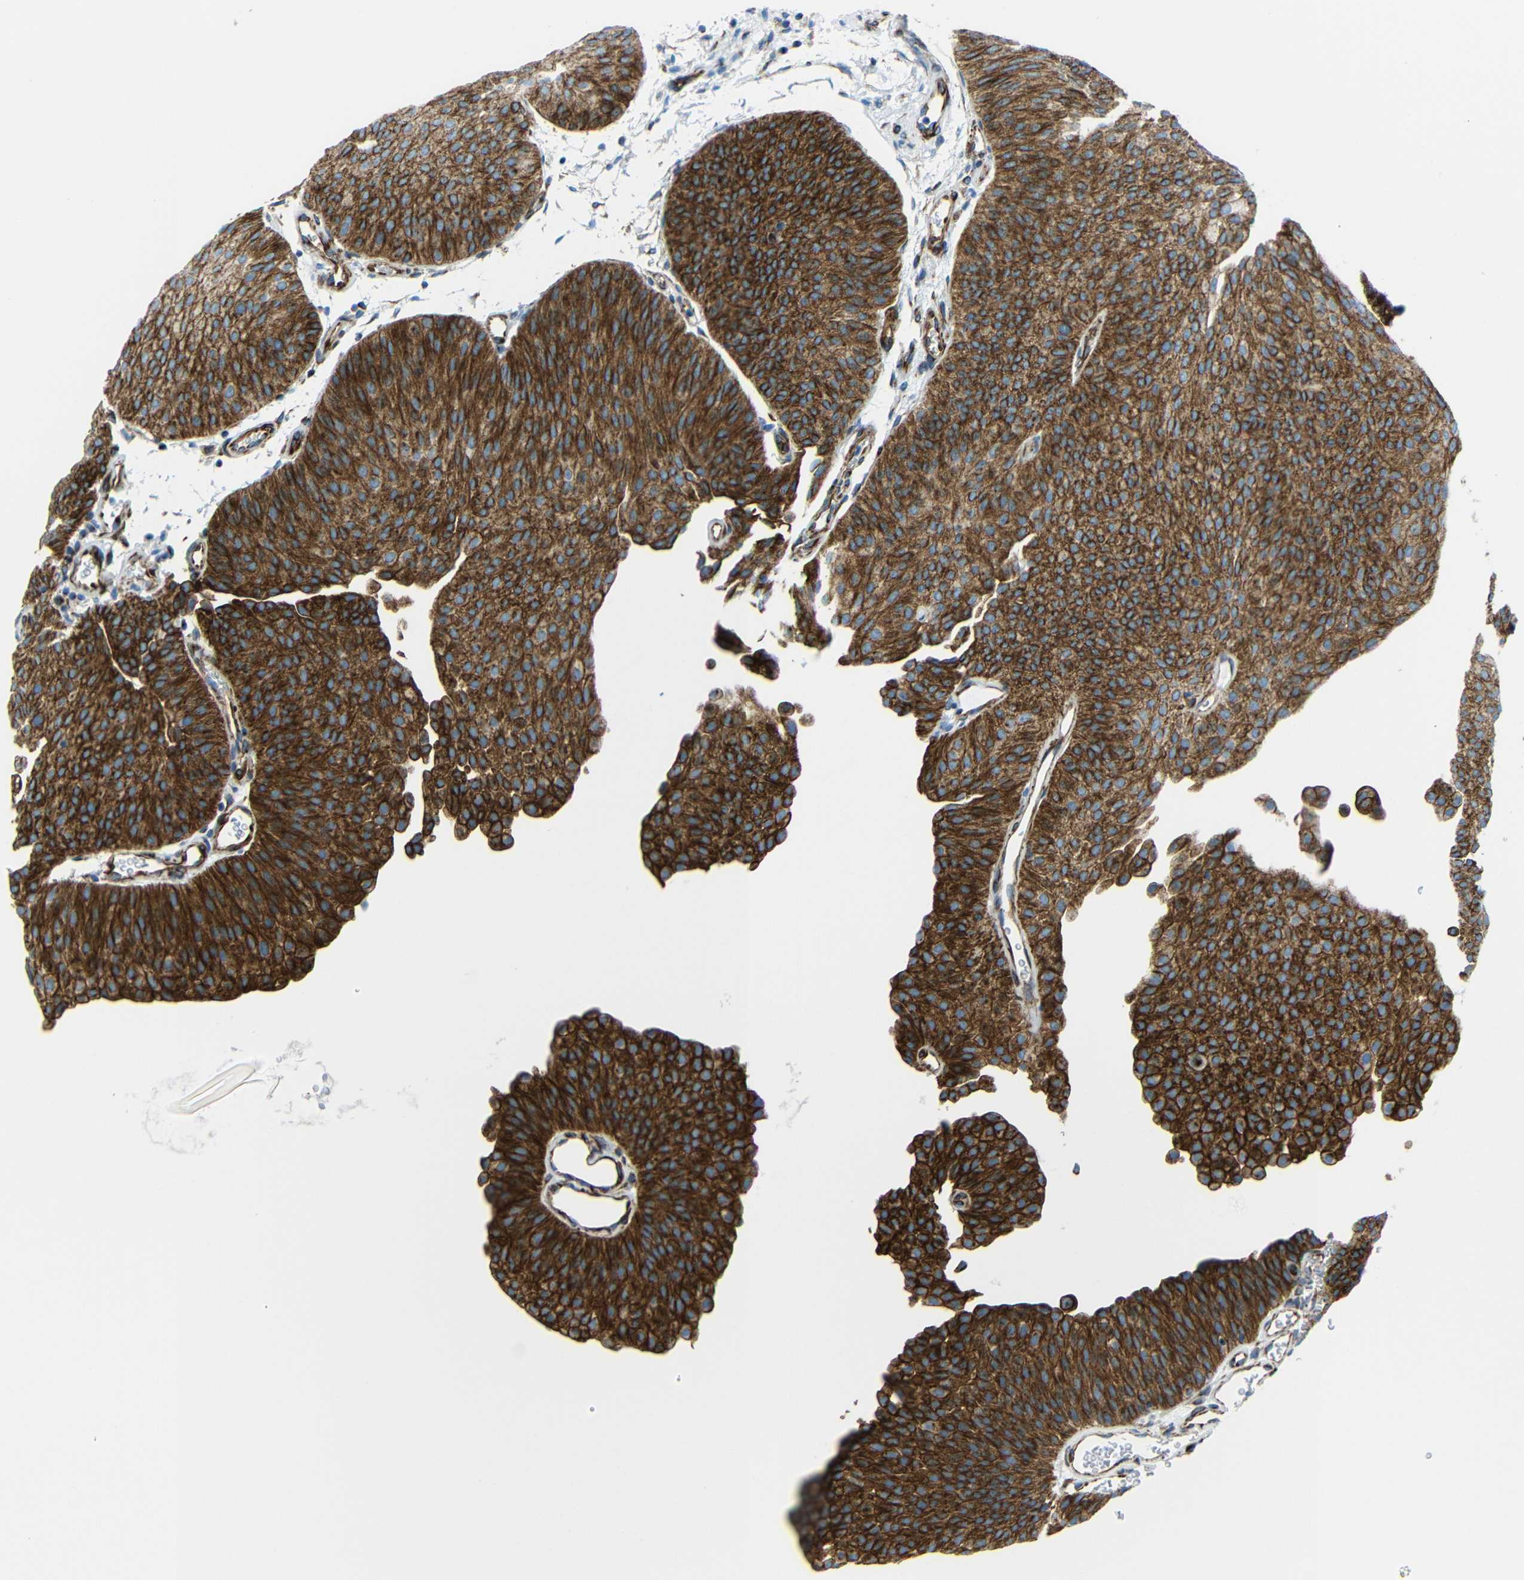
{"staining": {"intensity": "strong", "quantity": ">75%", "location": "cytoplasmic/membranous"}, "tissue": "urothelial cancer", "cell_type": "Tumor cells", "image_type": "cancer", "snomed": [{"axis": "morphology", "description": "Urothelial carcinoma, Low grade"}, {"axis": "topography", "description": "Urinary bladder"}], "caption": "Immunohistochemical staining of urothelial cancer demonstrates high levels of strong cytoplasmic/membranous protein expression in about >75% of tumor cells. (DAB IHC, brown staining for protein, blue staining for nuclei).", "gene": "TUBB4B", "patient": {"sex": "female", "age": 60}}